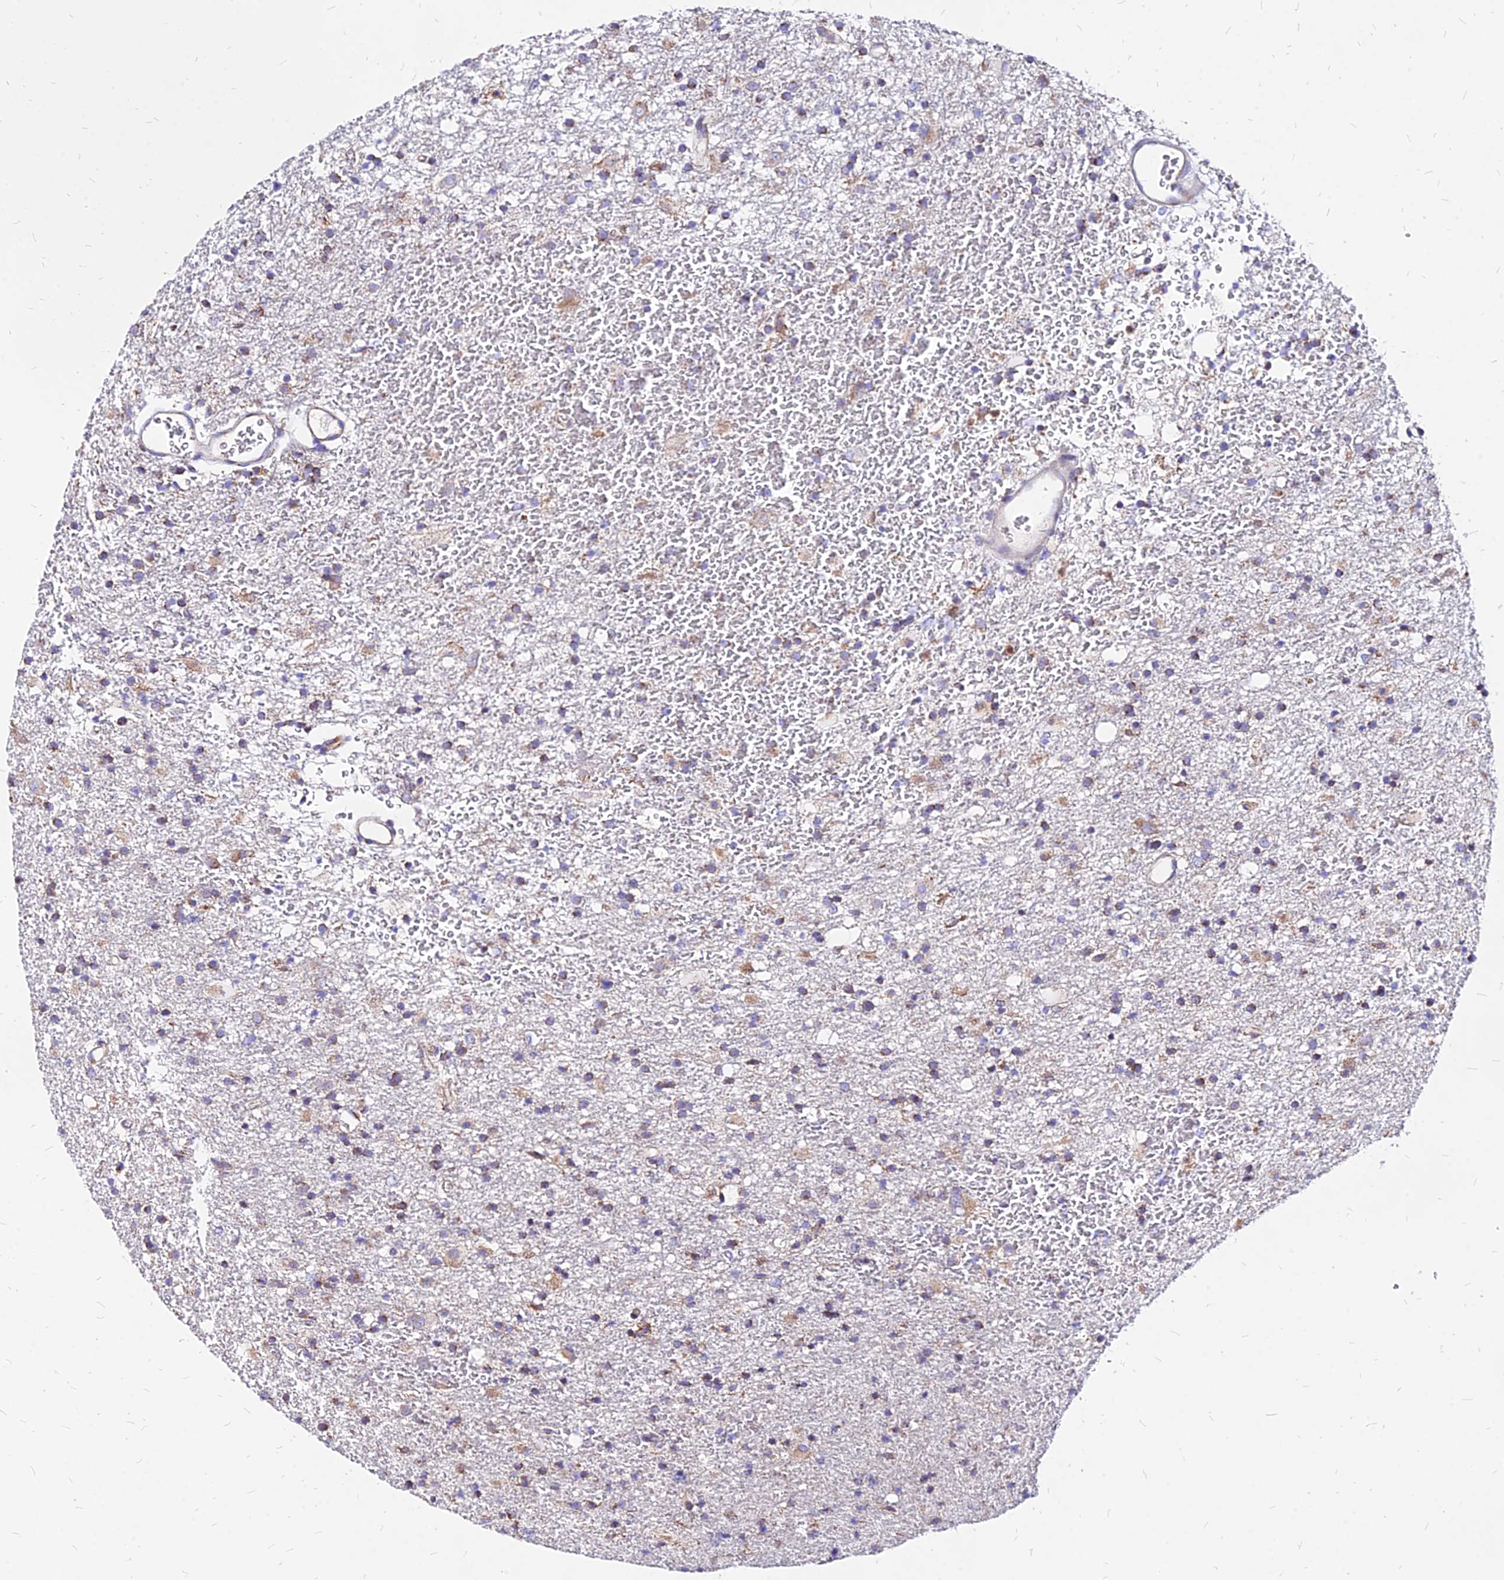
{"staining": {"intensity": "weak", "quantity": "25%-75%", "location": "cytoplasmic/membranous"}, "tissue": "glioma", "cell_type": "Tumor cells", "image_type": "cancer", "snomed": [{"axis": "morphology", "description": "Glioma, malignant, Low grade"}, {"axis": "topography", "description": "Brain"}], "caption": "Human glioma stained with a brown dye displays weak cytoplasmic/membranous positive expression in about 25%-75% of tumor cells.", "gene": "MRPL3", "patient": {"sex": "male", "age": 65}}